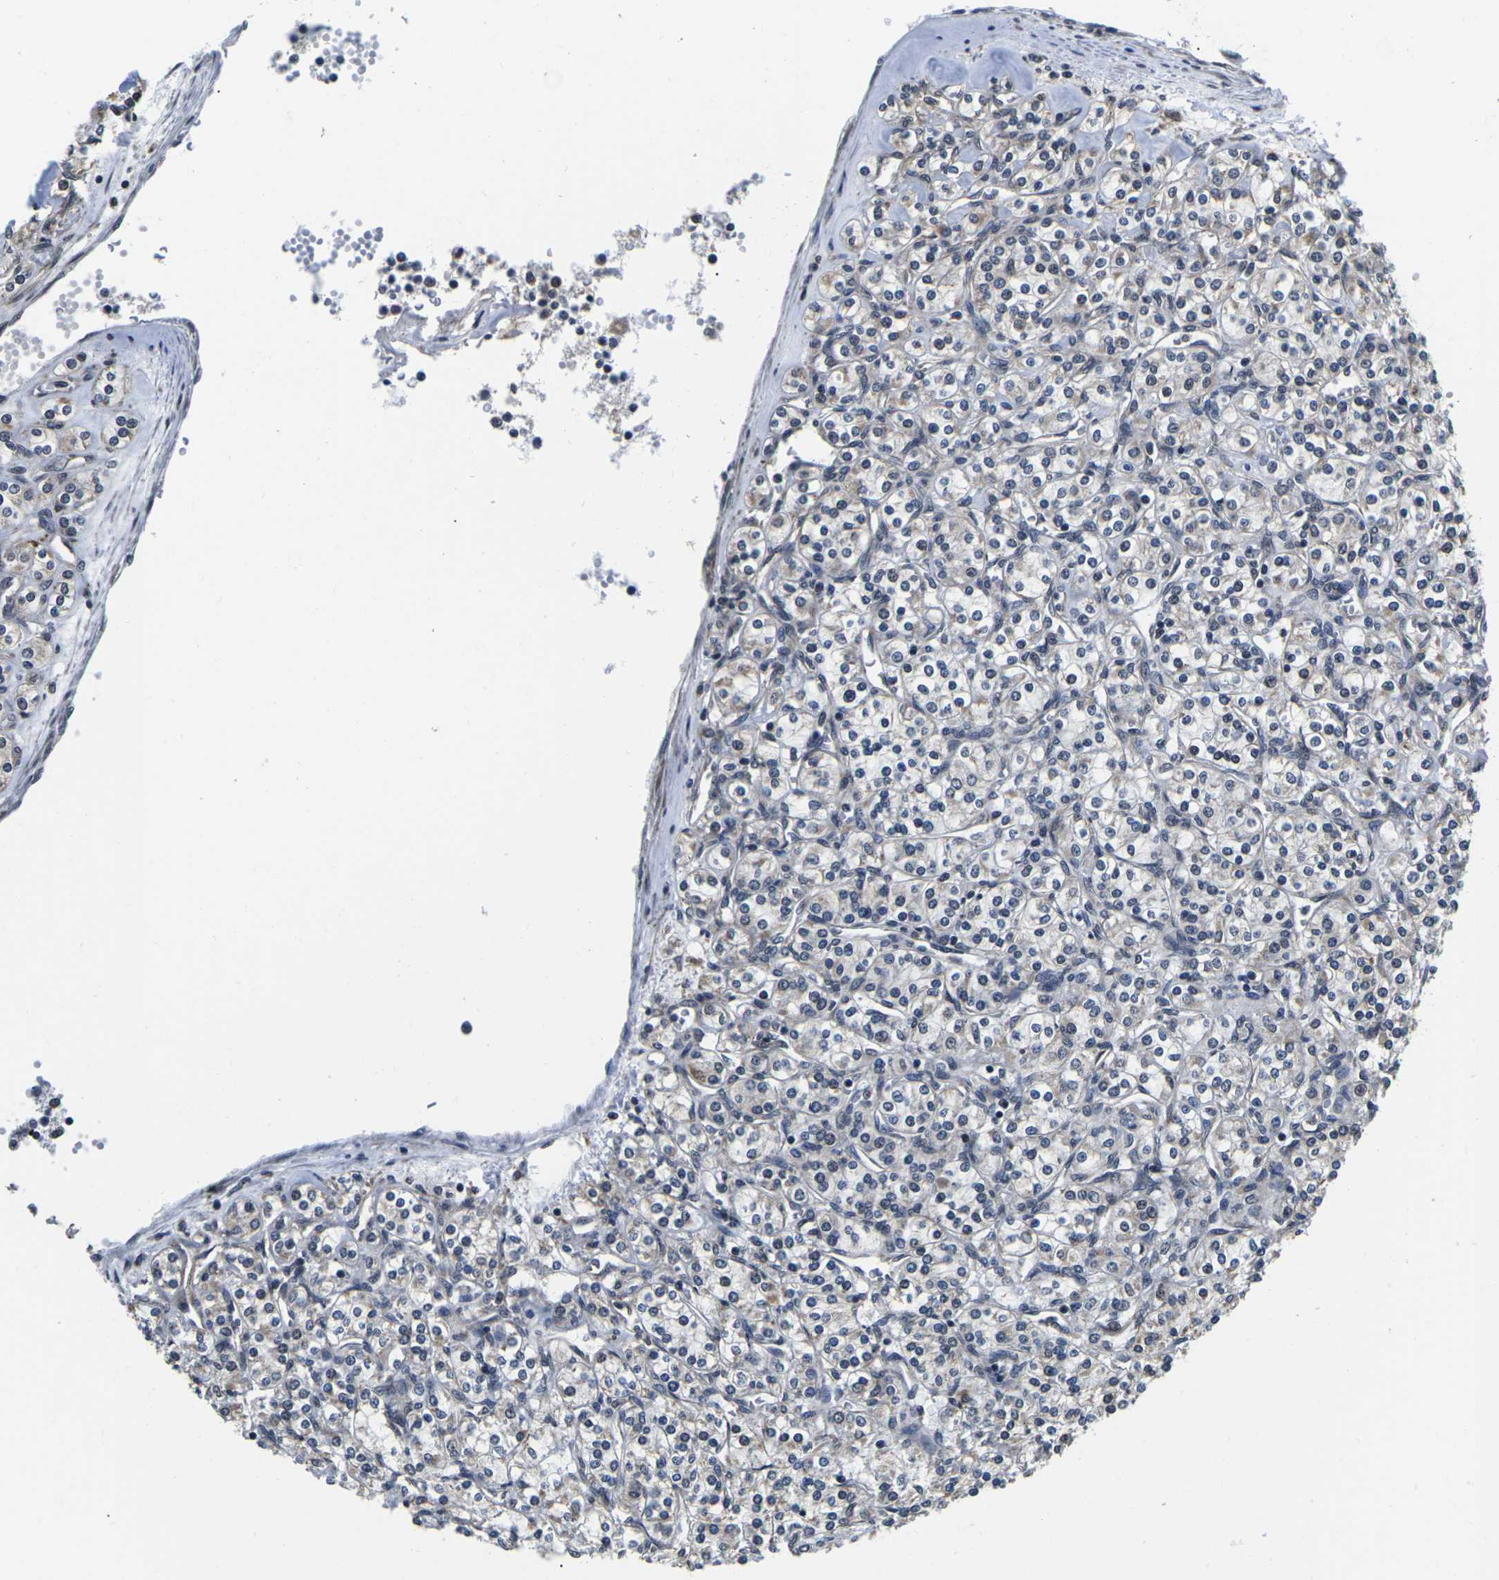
{"staining": {"intensity": "weak", "quantity": "<25%", "location": "cytoplasmic/membranous,nuclear"}, "tissue": "renal cancer", "cell_type": "Tumor cells", "image_type": "cancer", "snomed": [{"axis": "morphology", "description": "Adenocarcinoma, NOS"}, {"axis": "topography", "description": "Kidney"}], "caption": "Immunohistochemistry (IHC) histopathology image of neoplastic tissue: human renal cancer stained with DAB reveals no significant protein staining in tumor cells.", "gene": "CCNE1", "patient": {"sex": "male", "age": 77}}